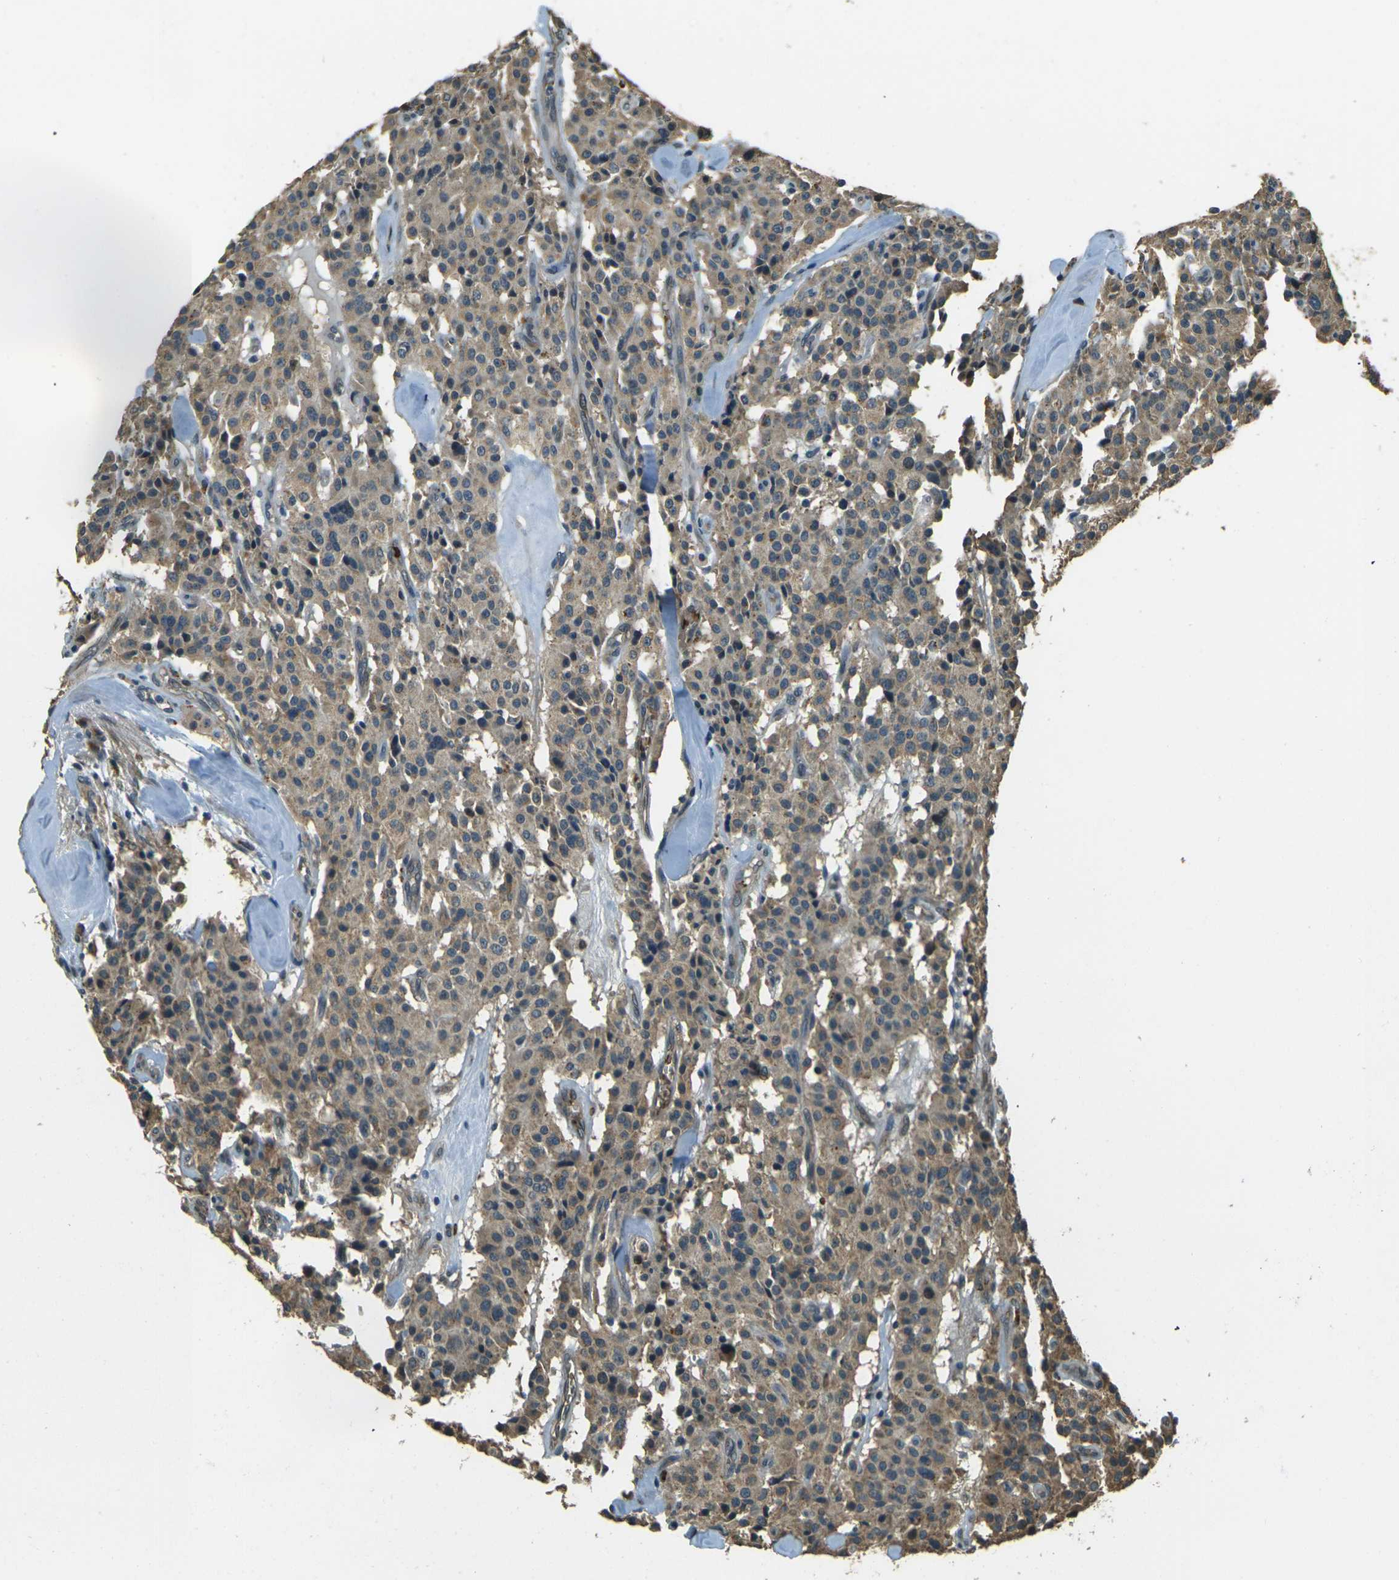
{"staining": {"intensity": "moderate", "quantity": ">75%", "location": "cytoplasmic/membranous,nuclear"}, "tissue": "carcinoid", "cell_type": "Tumor cells", "image_type": "cancer", "snomed": [{"axis": "morphology", "description": "Carcinoid, malignant, NOS"}, {"axis": "topography", "description": "Lung"}], "caption": "The photomicrograph displays a brown stain indicating the presence of a protein in the cytoplasmic/membranous and nuclear of tumor cells in carcinoid (malignant).", "gene": "TOR1A", "patient": {"sex": "male", "age": 30}}